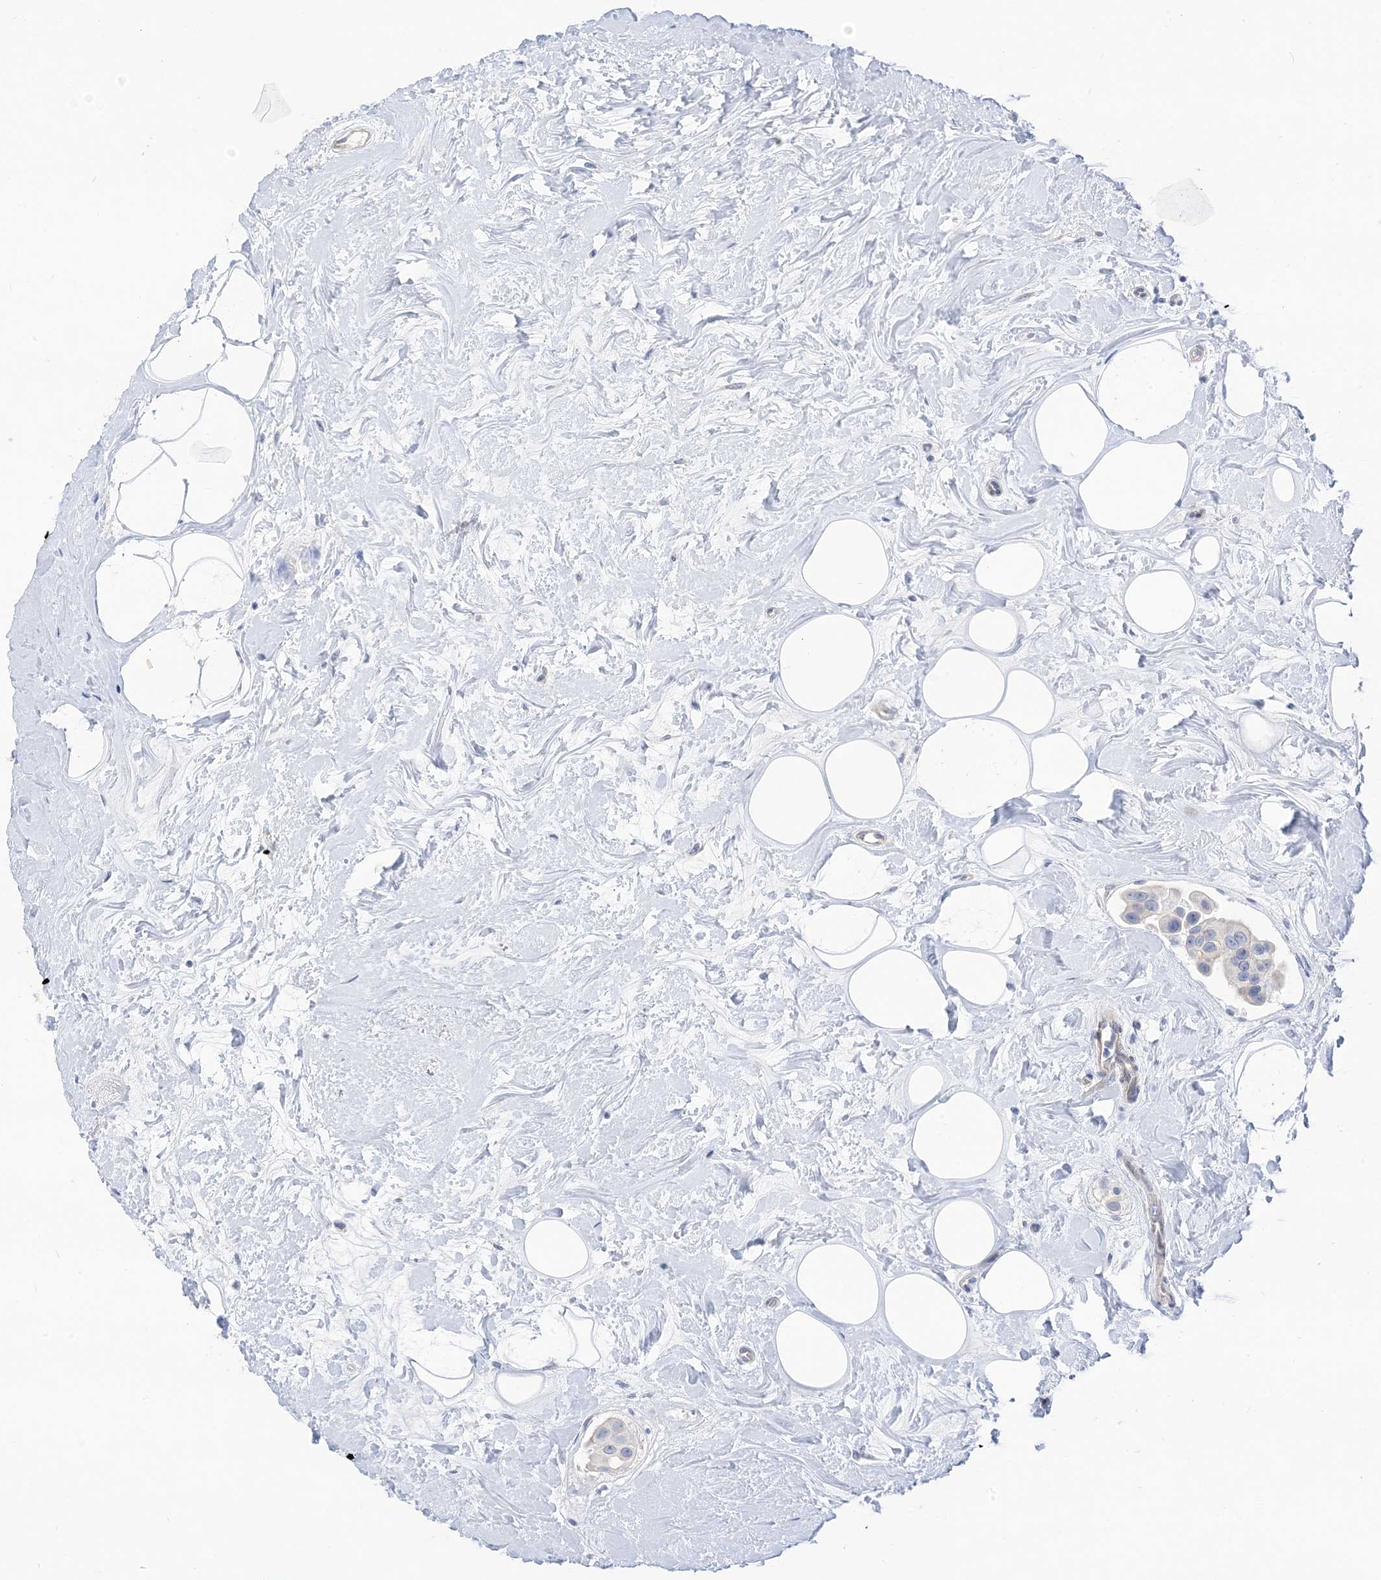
{"staining": {"intensity": "negative", "quantity": "none", "location": "none"}, "tissue": "breast cancer", "cell_type": "Tumor cells", "image_type": "cancer", "snomed": [{"axis": "morphology", "description": "Normal tissue, NOS"}, {"axis": "morphology", "description": "Duct carcinoma"}, {"axis": "topography", "description": "Breast"}], "caption": "The histopathology image shows no staining of tumor cells in breast cancer.", "gene": "IL36B", "patient": {"sex": "female", "age": 39}}